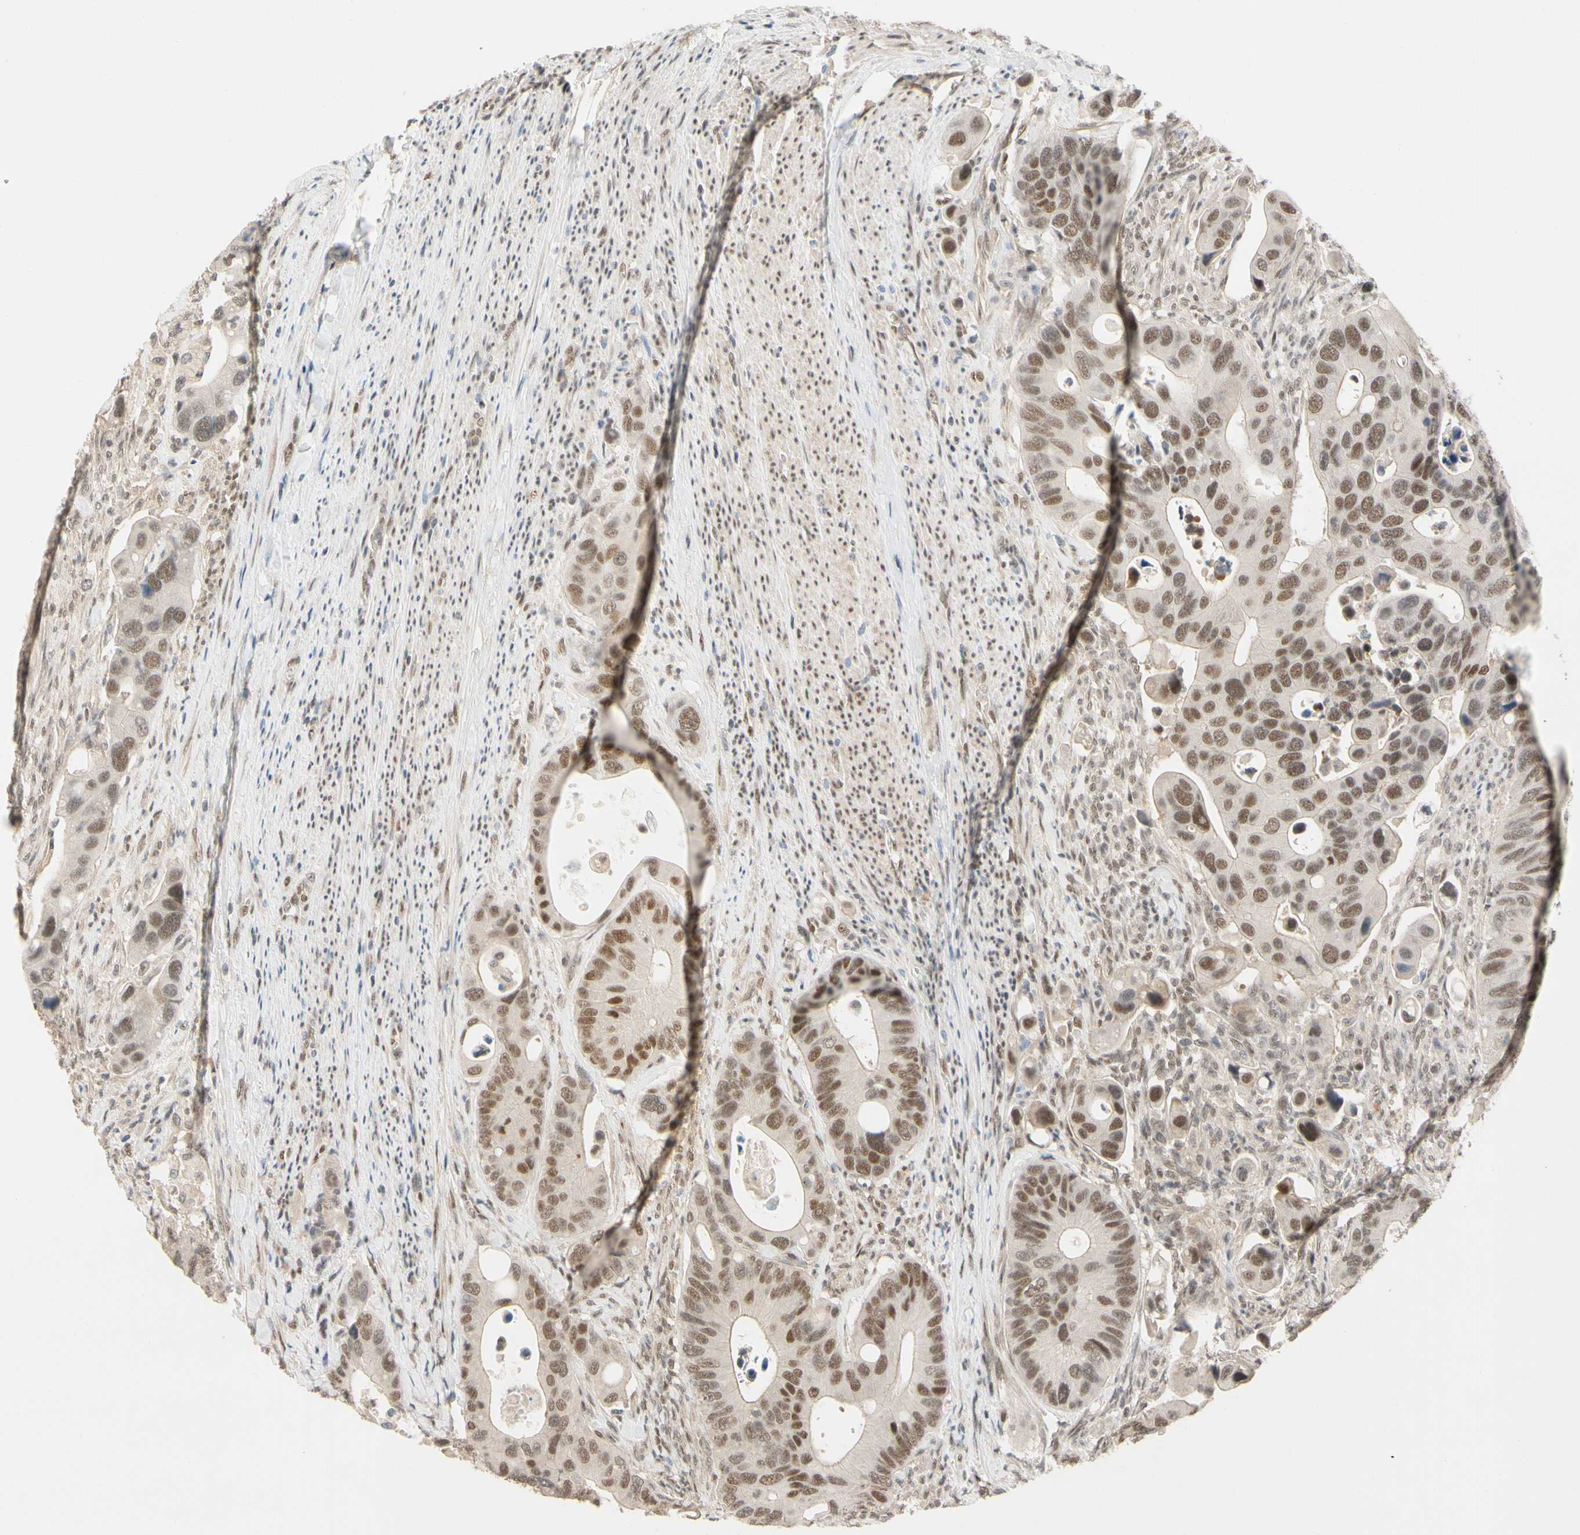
{"staining": {"intensity": "moderate", "quantity": ">75%", "location": "nuclear"}, "tissue": "colorectal cancer", "cell_type": "Tumor cells", "image_type": "cancer", "snomed": [{"axis": "morphology", "description": "Adenocarcinoma, NOS"}, {"axis": "topography", "description": "Rectum"}], "caption": "Colorectal adenocarcinoma was stained to show a protein in brown. There is medium levels of moderate nuclear staining in about >75% of tumor cells.", "gene": "TAF4", "patient": {"sex": "female", "age": 57}}